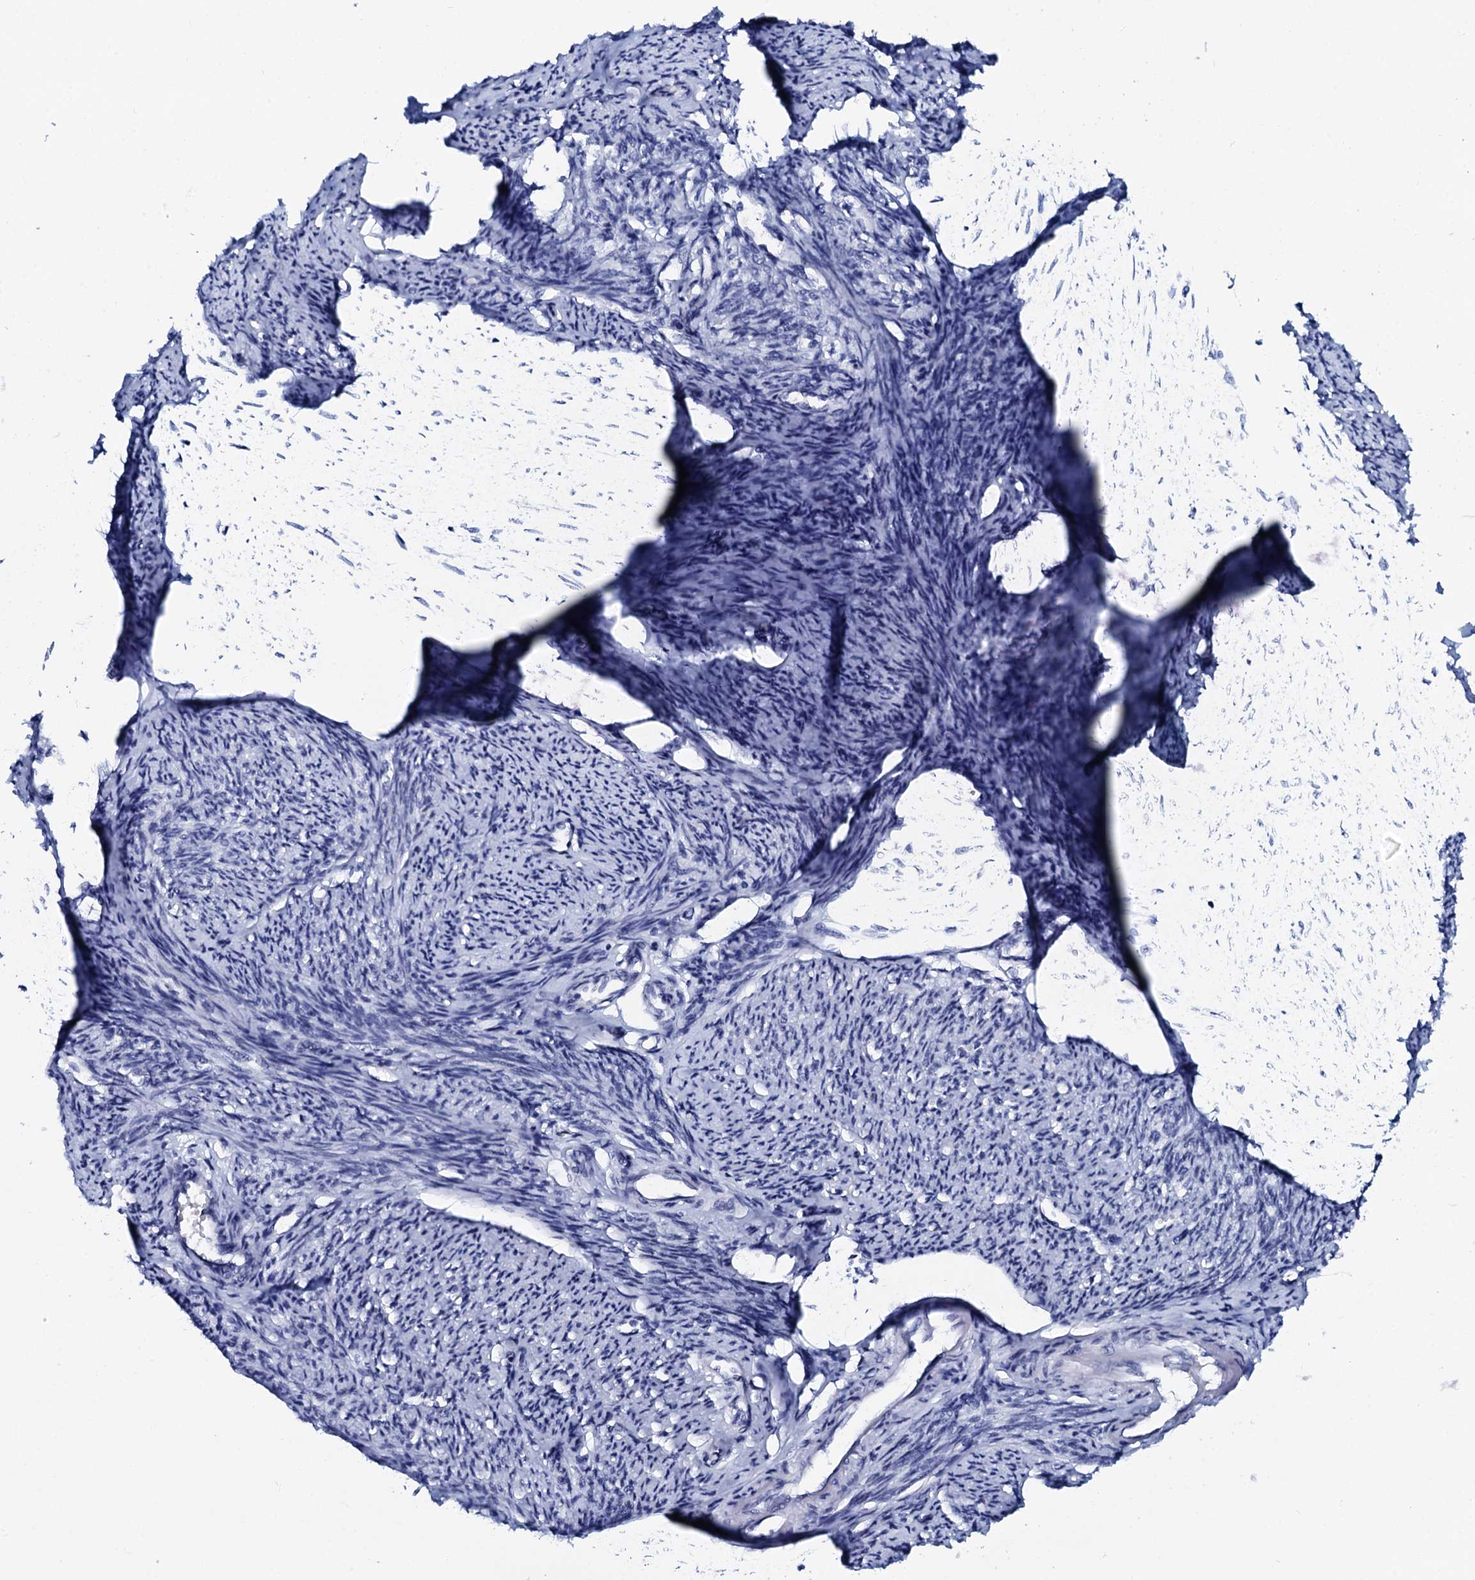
{"staining": {"intensity": "negative", "quantity": "none", "location": "none"}, "tissue": "smooth muscle", "cell_type": "Smooth muscle cells", "image_type": "normal", "snomed": [{"axis": "morphology", "description": "Normal tissue, NOS"}, {"axis": "topography", "description": "Smooth muscle"}, {"axis": "topography", "description": "Uterus"}], "caption": "Immunohistochemical staining of benign smooth muscle exhibits no significant positivity in smooth muscle cells.", "gene": "SPATA19", "patient": {"sex": "female", "age": 59}}